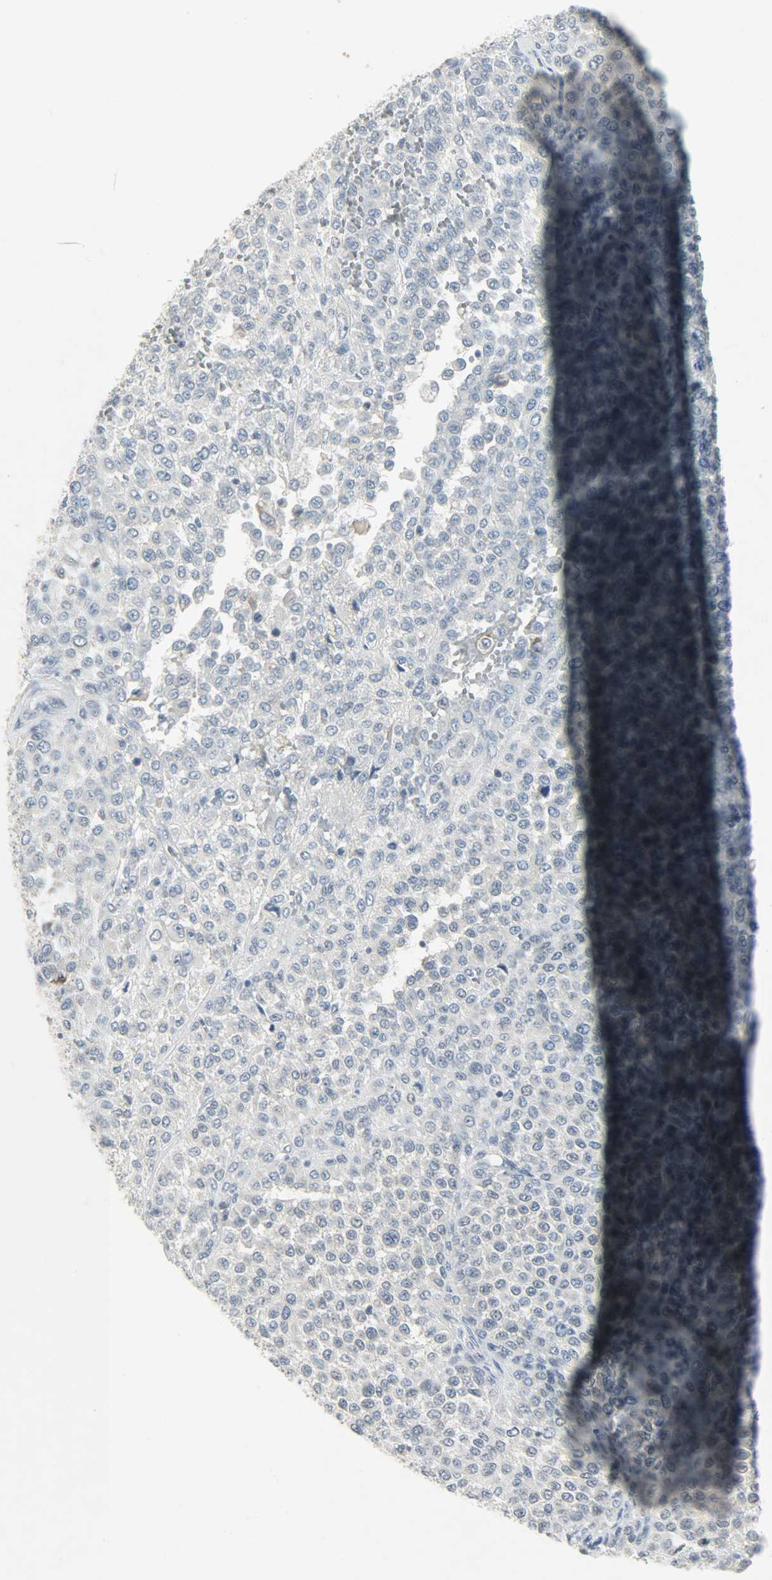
{"staining": {"intensity": "weak", "quantity": "<25%", "location": "nuclear"}, "tissue": "melanoma", "cell_type": "Tumor cells", "image_type": "cancer", "snomed": [{"axis": "morphology", "description": "Malignant melanoma, Metastatic site"}, {"axis": "topography", "description": "Pancreas"}], "caption": "DAB (3,3'-diaminobenzidine) immunohistochemical staining of melanoma displays no significant positivity in tumor cells.", "gene": "CAMK4", "patient": {"sex": "female", "age": 30}}